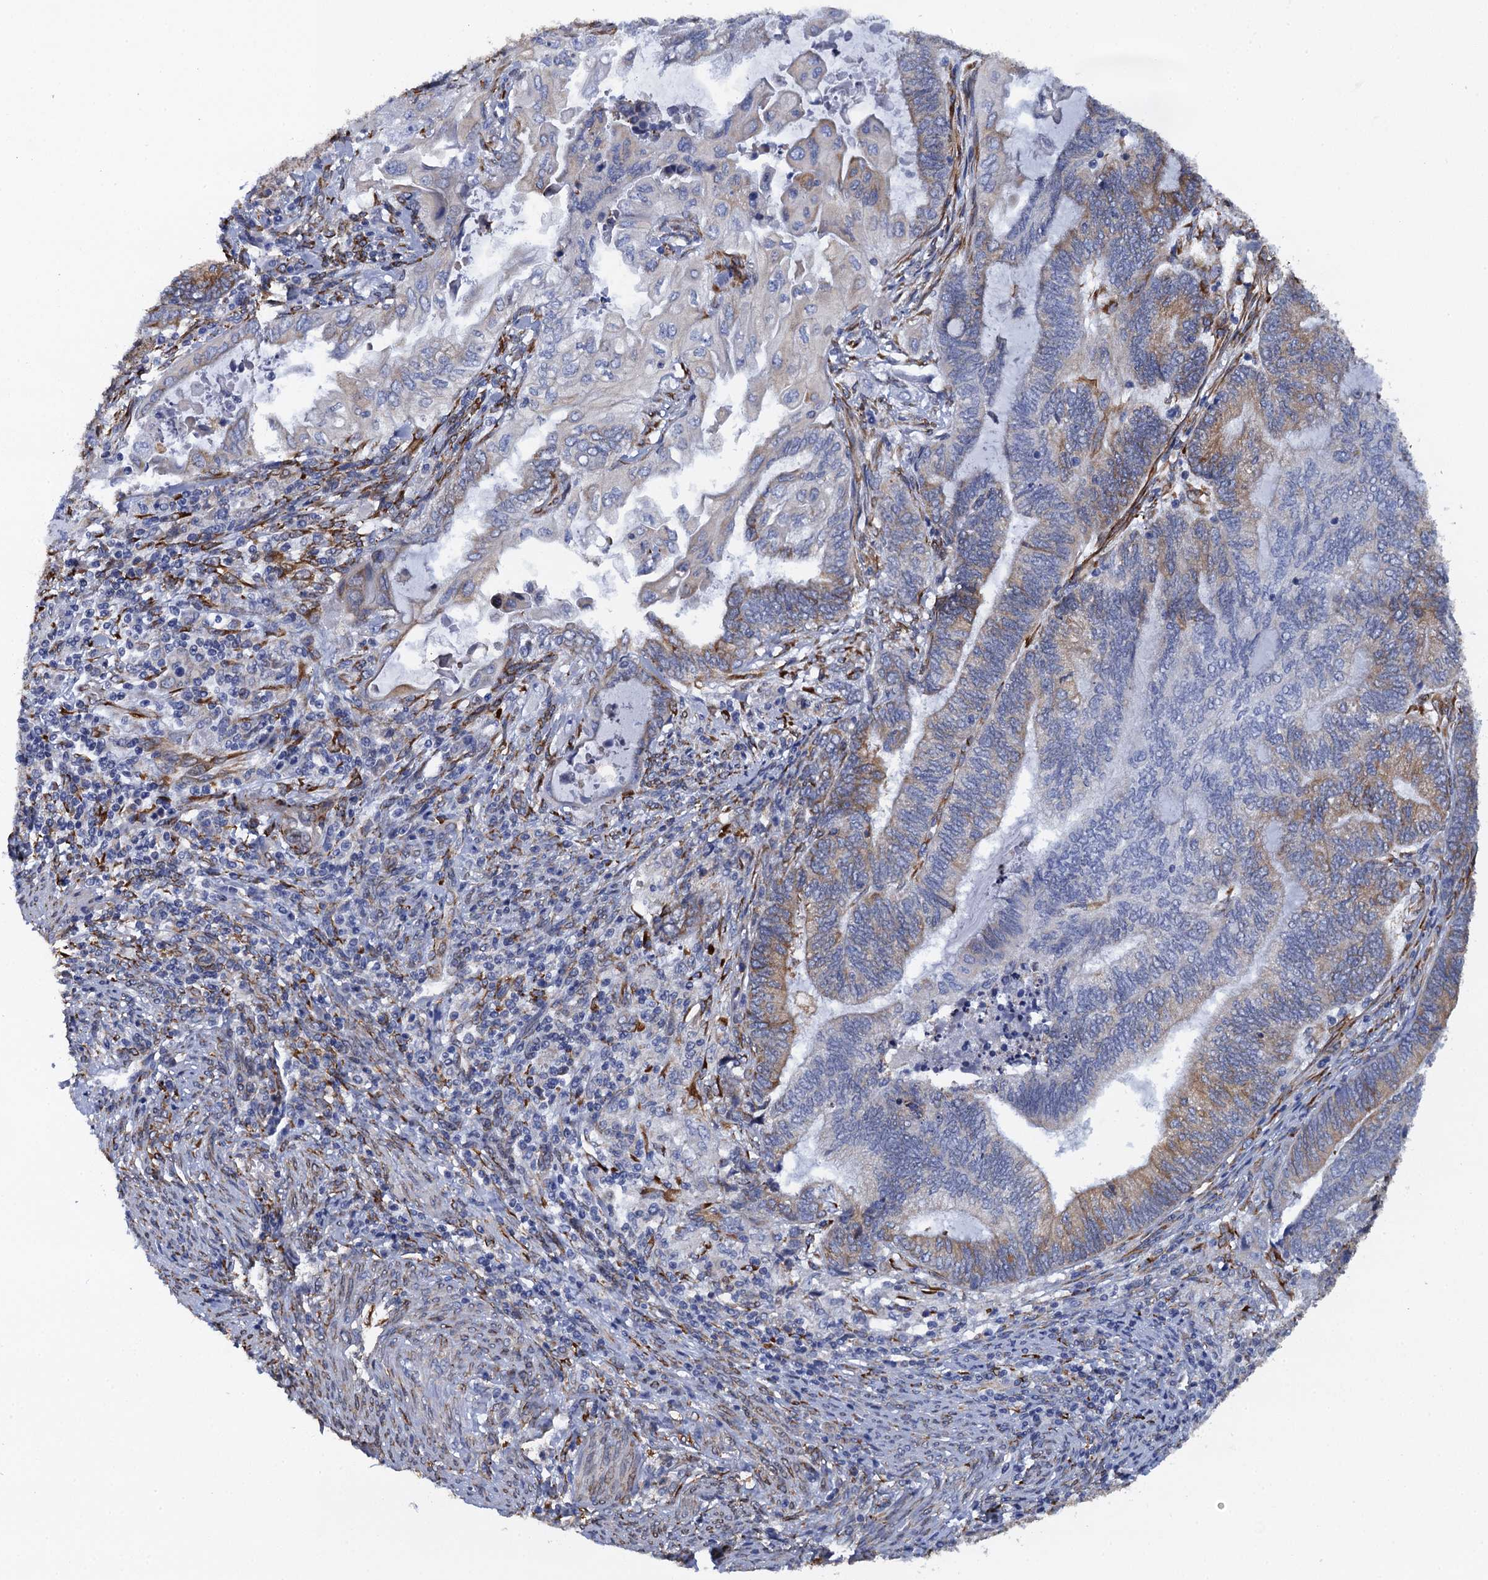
{"staining": {"intensity": "moderate", "quantity": "25%-75%", "location": "cytoplasmic/membranous"}, "tissue": "endometrial cancer", "cell_type": "Tumor cells", "image_type": "cancer", "snomed": [{"axis": "morphology", "description": "Adenocarcinoma, NOS"}, {"axis": "topography", "description": "Uterus"}, {"axis": "topography", "description": "Endometrium"}], "caption": "Immunohistochemical staining of endometrial cancer (adenocarcinoma) demonstrates medium levels of moderate cytoplasmic/membranous staining in approximately 25%-75% of tumor cells.", "gene": "POGLUT3", "patient": {"sex": "female", "age": 70}}